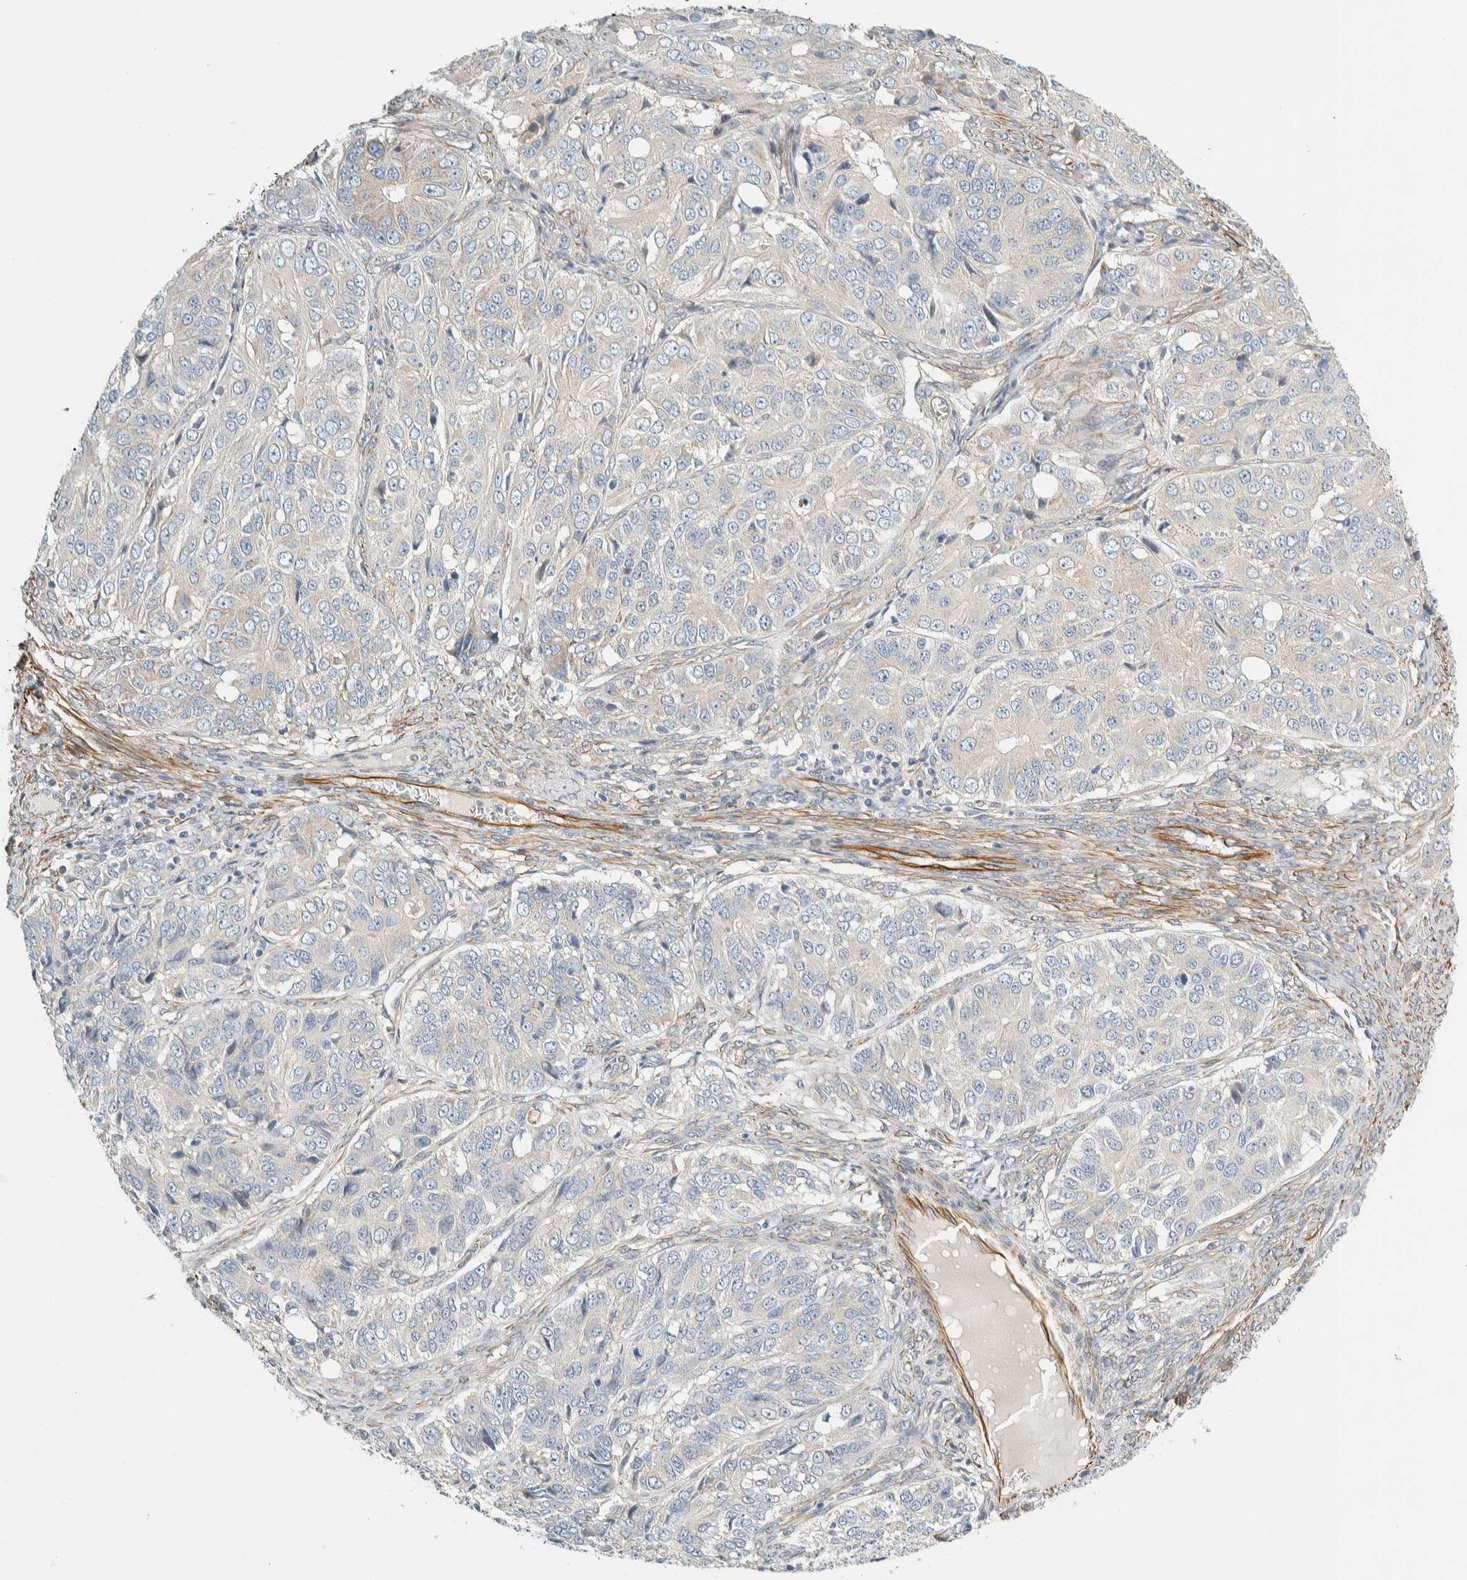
{"staining": {"intensity": "negative", "quantity": "none", "location": "none"}, "tissue": "ovarian cancer", "cell_type": "Tumor cells", "image_type": "cancer", "snomed": [{"axis": "morphology", "description": "Carcinoma, endometroid"}, {"axis": "topography", "description": "Ovary"}], "caption": "High power microscopy micrograph of an immunohistochemistry histopathology image of ovarian endometroid carcinoma, revealing no significant positivity in tumor cells.", "gene": "CDR2", "patient": {"sex": "female", "age": 51}}